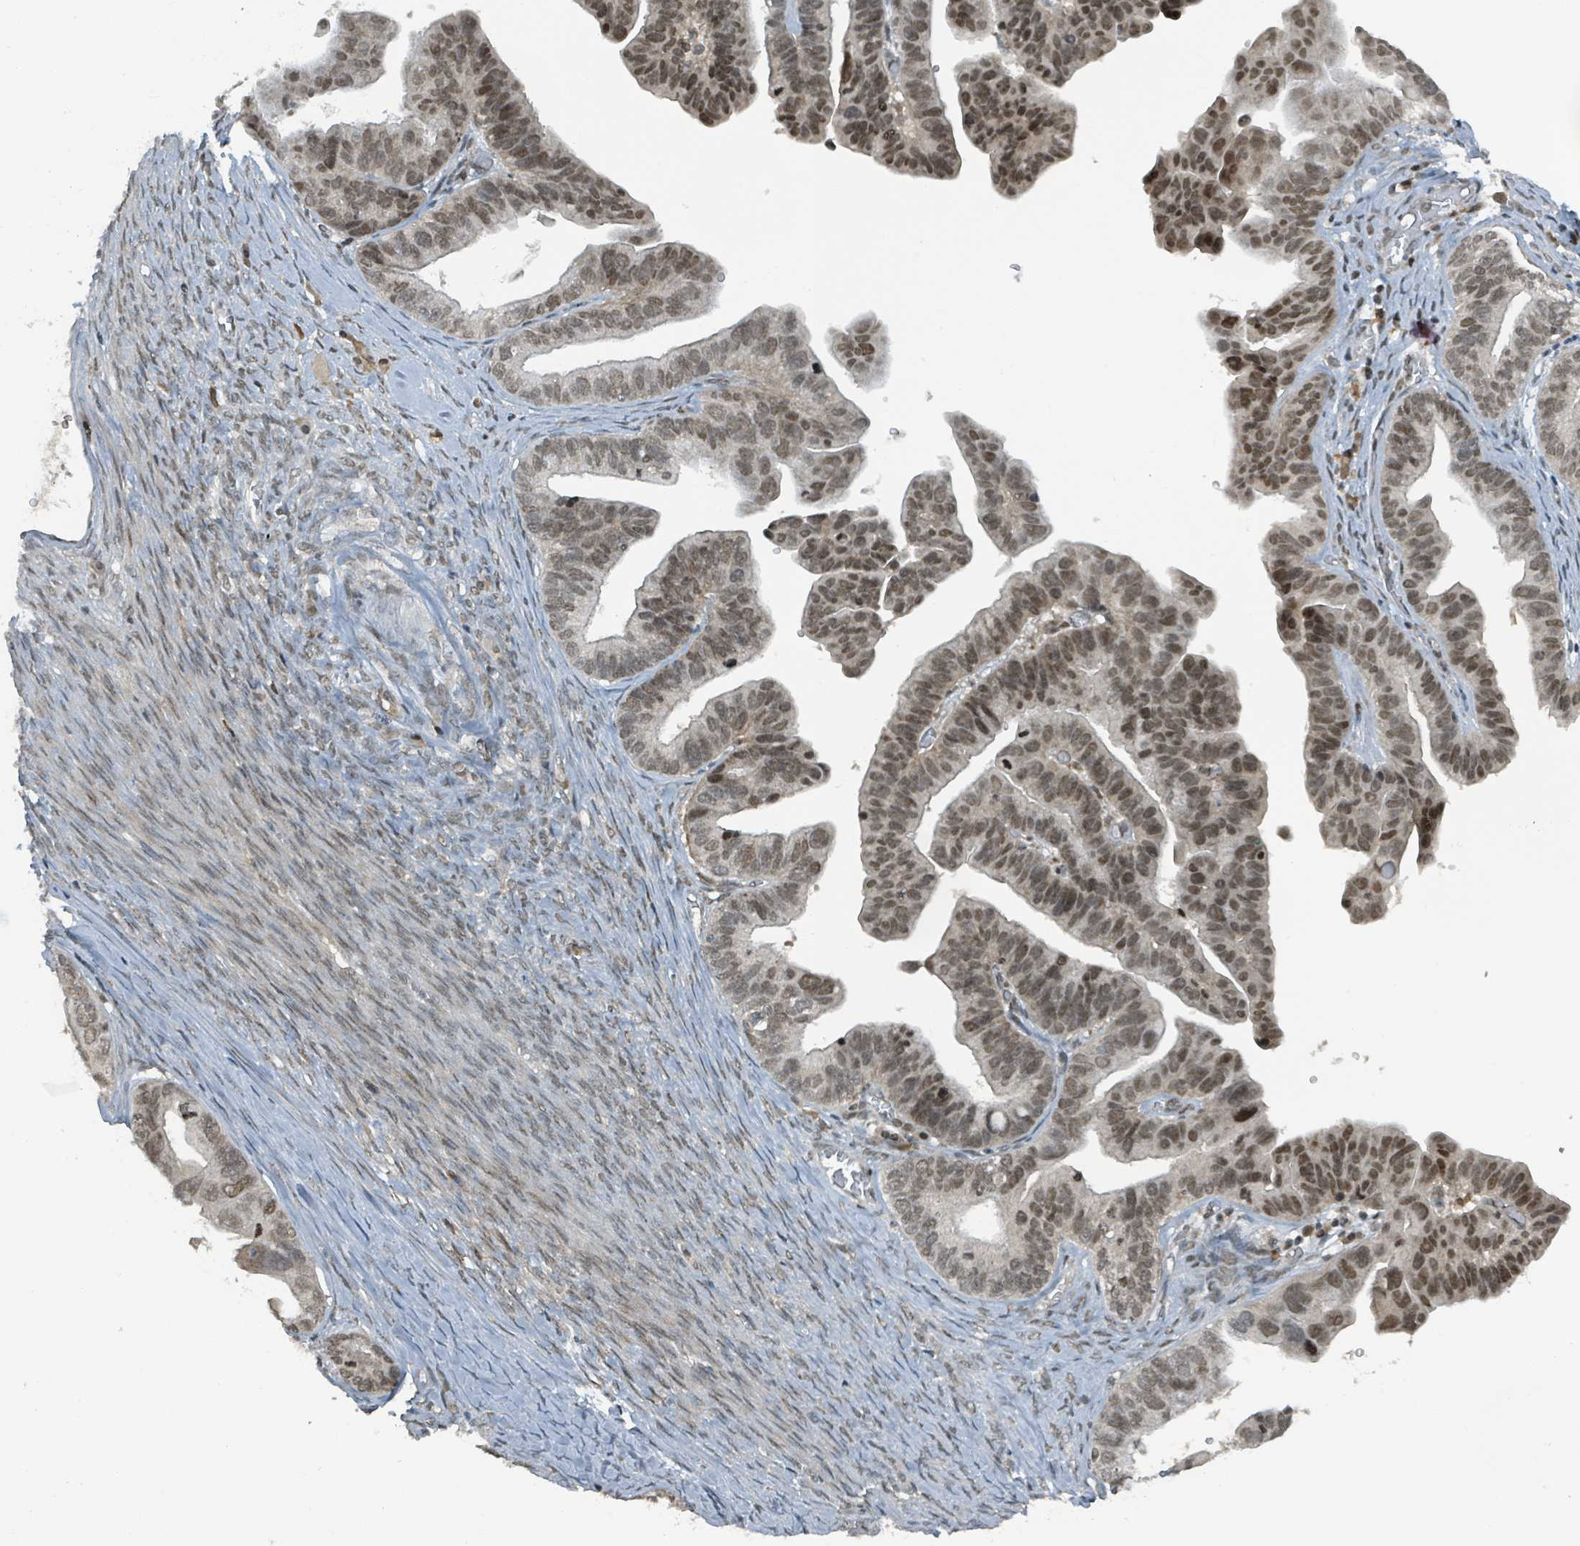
{"staining": {"intensity": "moderate", "quantity": ">75%", "location": "nuclear"}, "tissue": "ovarian cancer", "cell_type": "Tumor cells", "image_type": "cancer", "snomed": [{"axis": "morphology", "description": "Cystadenocarcinoma, serous, NOS"}, {"axis": "topography", "description": "Ovary"}], "caption": "DAB (3,3'-diaminobenzidine) immunohistochemical staining of serous cystadenocarcinoma (ovarian) exhibits moderate nuclear protein expression in about >75% of tumor cells.", "gene": "PHIP", "patient": {"sex": "female", "age": 56}}